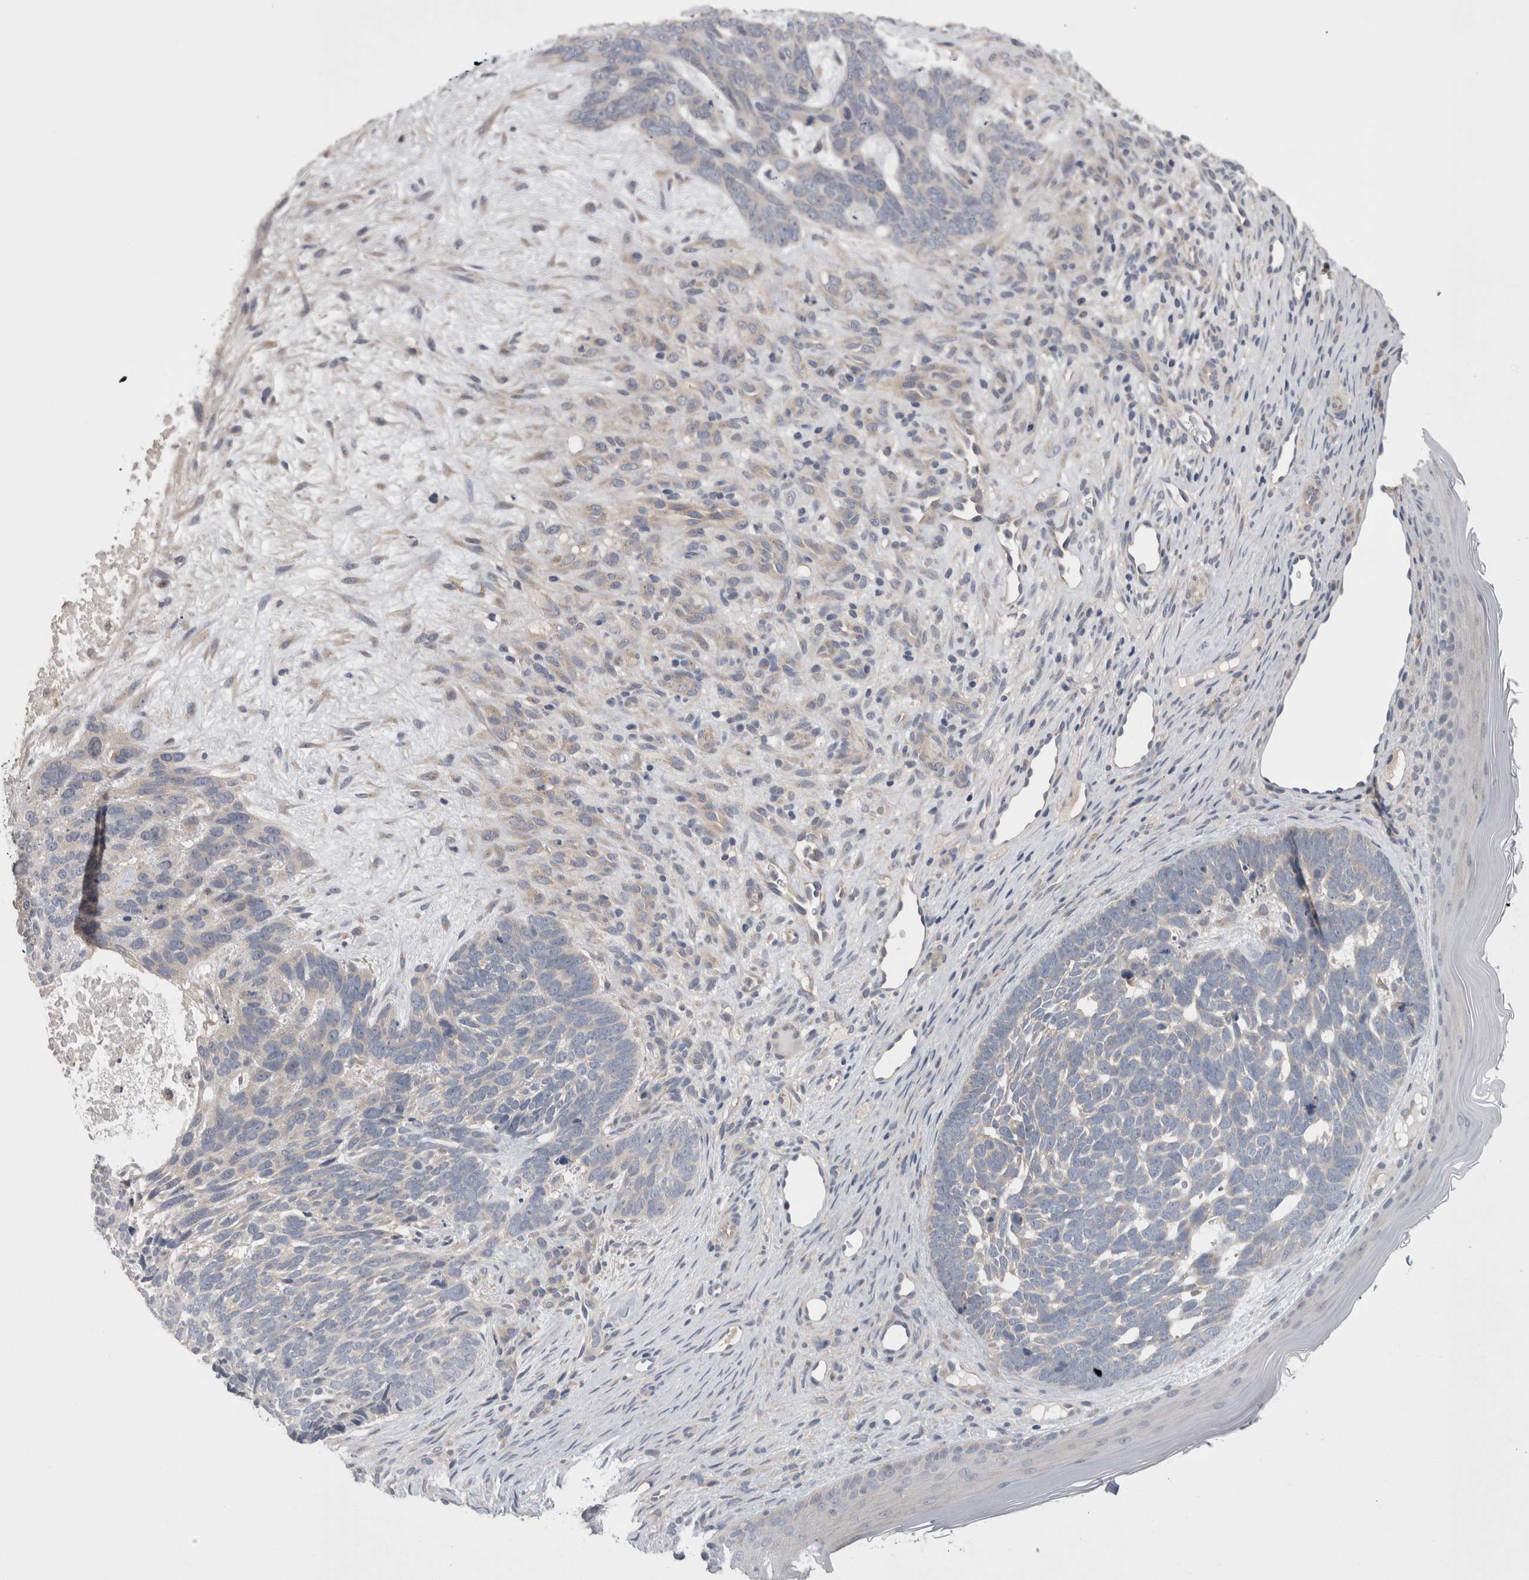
{"staining": {"intensity": "negative", "quantity": "none", "location": "none"}, "tissue": "skin cancer", "cell_type": "Tumor cells", "image_type": "cancer", "snomed": [{"axis": "morphology", "description": "Basal cell carcinoma"}, {"axis": "topography", "description": "Skin"}], "caption": "IHC of skin cancer exhibits no expression in tumor cells. The staining was performed using DAB to visualize the protein expression in brown, while the nuclei were stained in blue with hematoxylin (Magnification: 20x).", "gene": "DCTN6", "patient": {"sex": "female", "age": 85}}